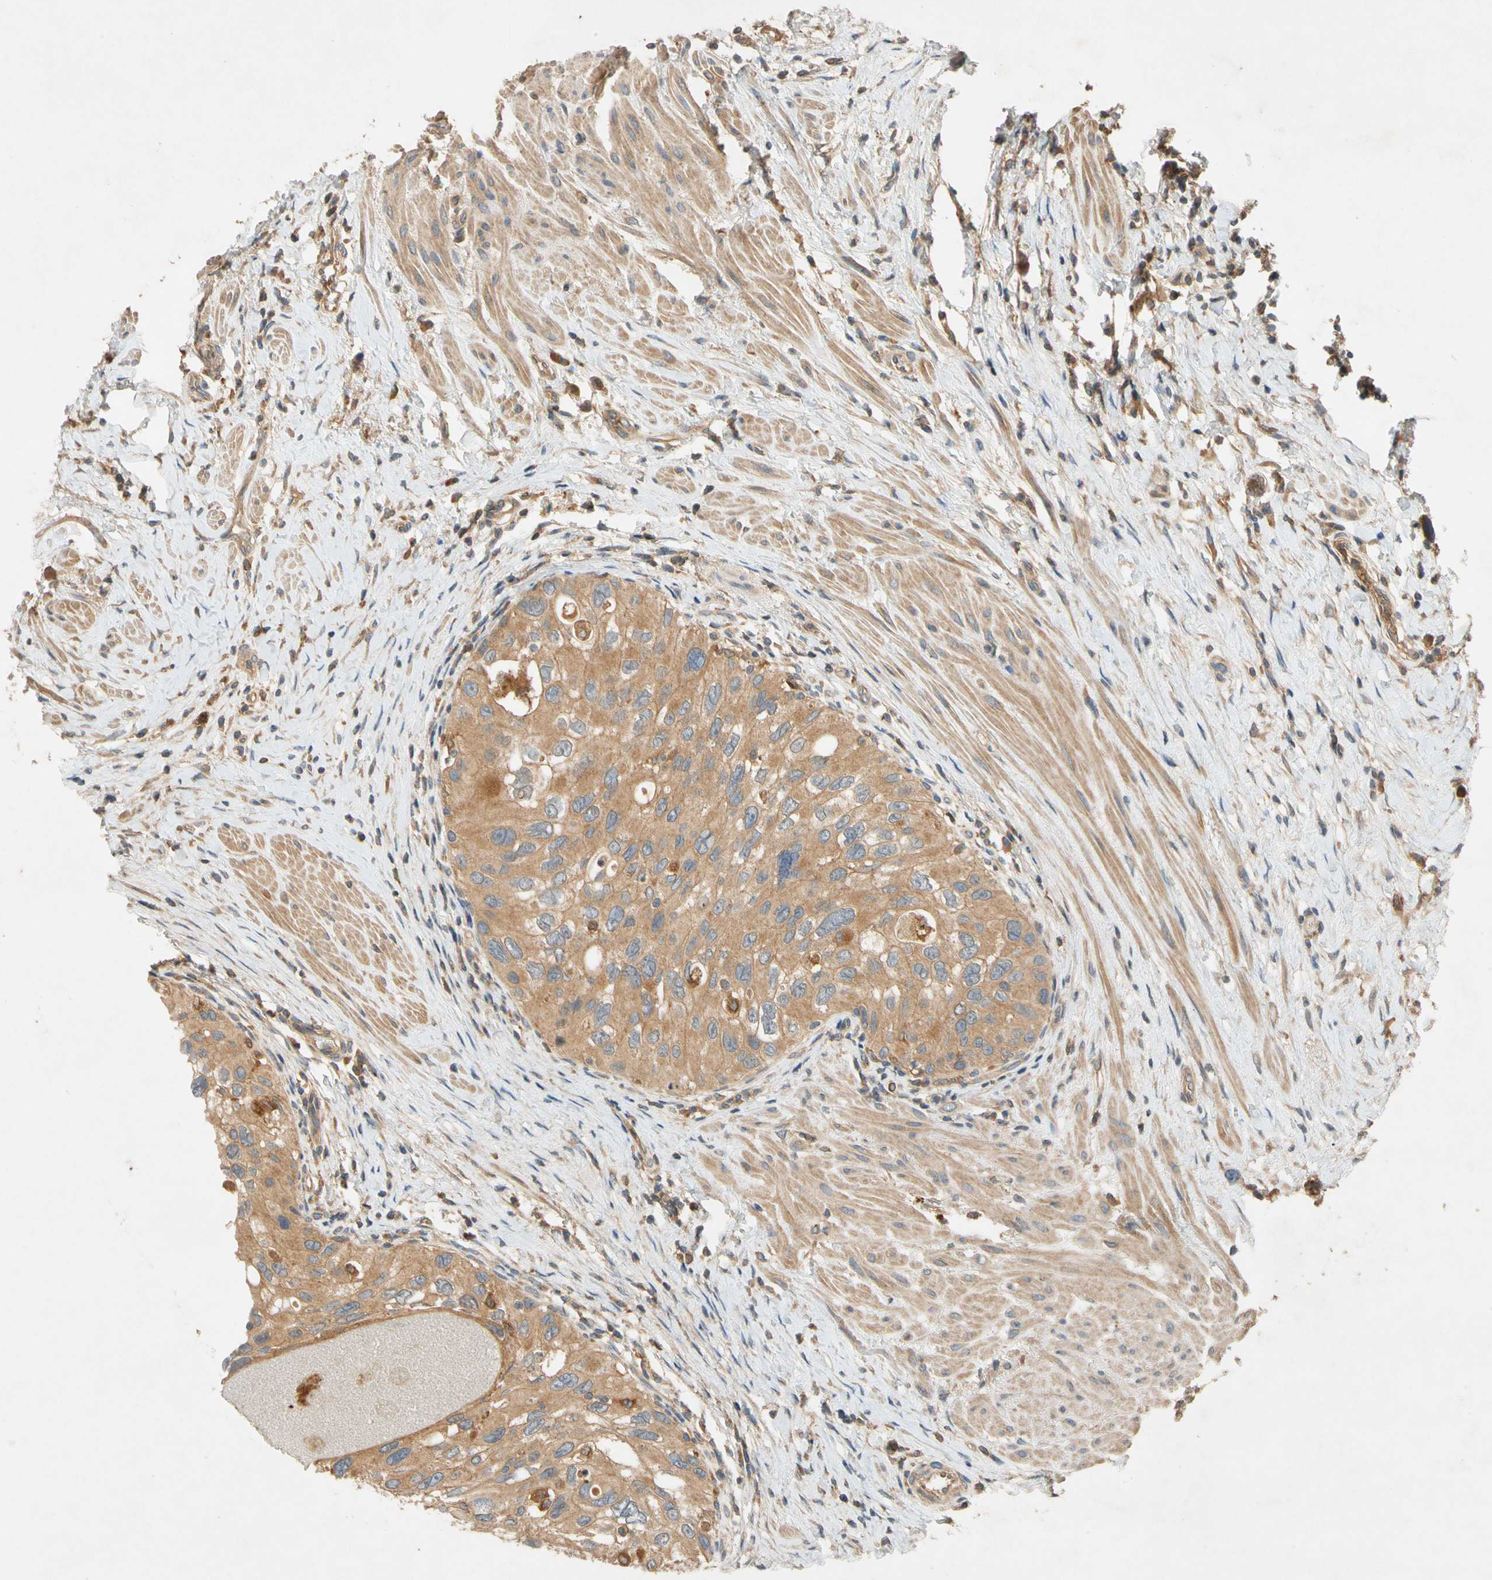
{"staining": {"intensity": "moderate", "quantity": ">75%", "location": "cytoplasmic/membranous"}, "tissue": "urothelial cancer", "cell_type": "Tumor cells", "image_type": "cancer", "snomed": [{"axis": "morphology", "description": "Urothelial carcinoma, High grade"}, {"axis": "topography", "description": "Urinary bladder"}], "caption": "Immunohistochemistry (IHC) (DAB) staining of human high-grade urothelial carcinoma reveals moderate cytoplasmic/membranous protein positivity in approximately >75% of tumor cells.", "gene": "USP46", "patient": {"sex": "female", "age": 56}}